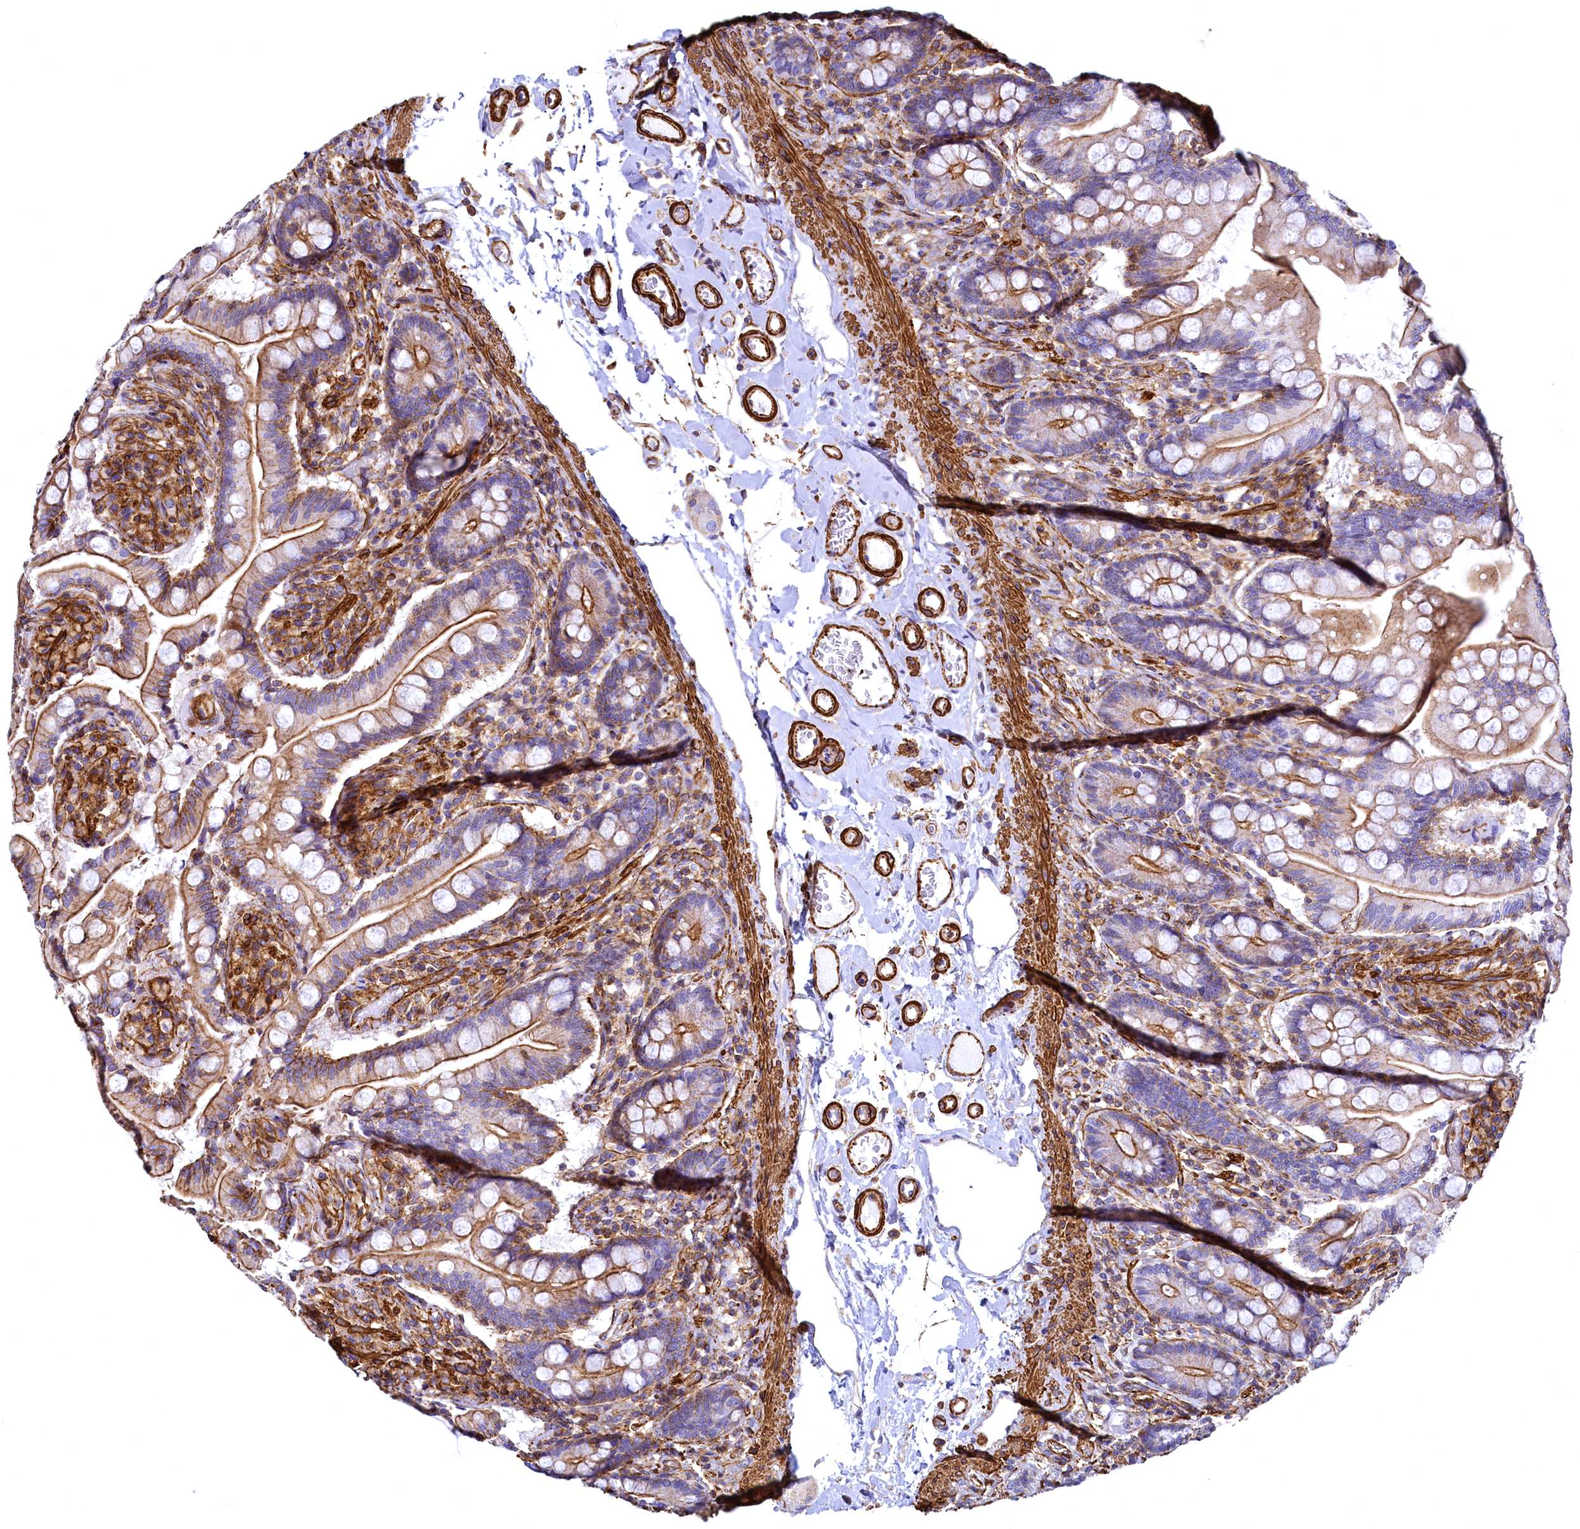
{"staining": {"intensity": "moderate", "quantity": ">75%", "location": "cytoplasmic/membranous"}, "tissue": "small intestine", "cell_type": "Glandular cells", "image_type": "normal", "snomed": [{"axis": "morphology", "description": "Normal tissue, NOS"}, {"axis": "topography", "description": "Small intestine"}], "caption": "The photomicrograph reveals staining of normal small intestine, revealing moderate cytoplasmic/membranous protein positivity (brown color) within glandular cells. The staining is performed using DAB brown chromogen to label protein expression. The nuclei are counter-stained blue using hematoxylin.", "gene": "THBS1", "patient": {"sex": "female", "age": 64}}